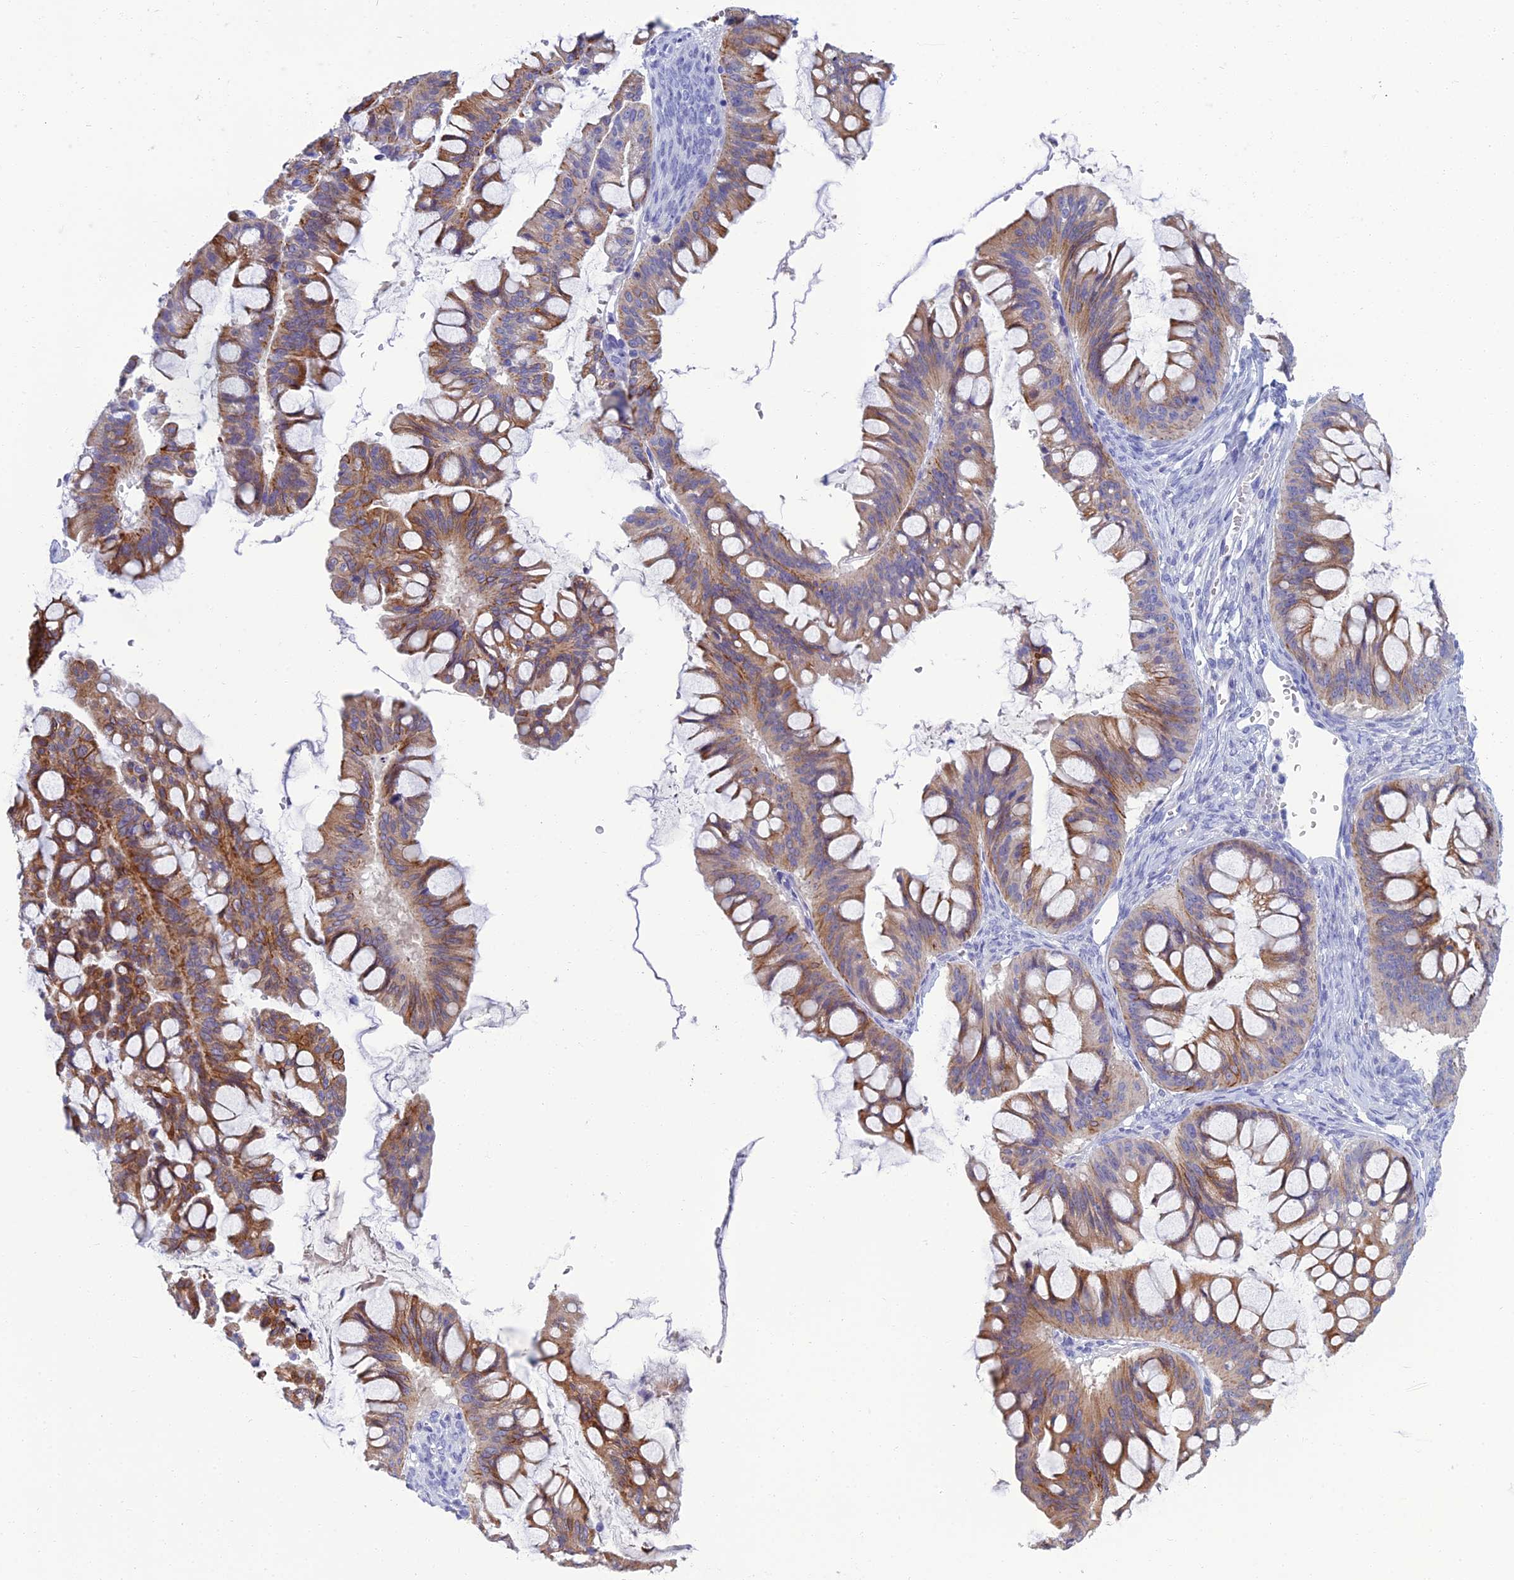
{"staining": {"intensity": "moderate", "quantity": ">75%", "location": "cytoplasmic/membranous"}, "tissue": "ovarian cancer", "cell_type": "Tumor cells", "image_type": "cancer", "snomed": [{"axis": "morphology", "description": "Cystadenocarcinoma, mucinous, NOS"}, {"axis": "topography", "description": "Ovary"}], "caption": "Ovarian cancer tissue demonstrates moderate cytoplasmic/membranous positivity in about >75% of tumor cells", "gene": "SPTLC3", "patient": {"sex": "female", "age": 73}}